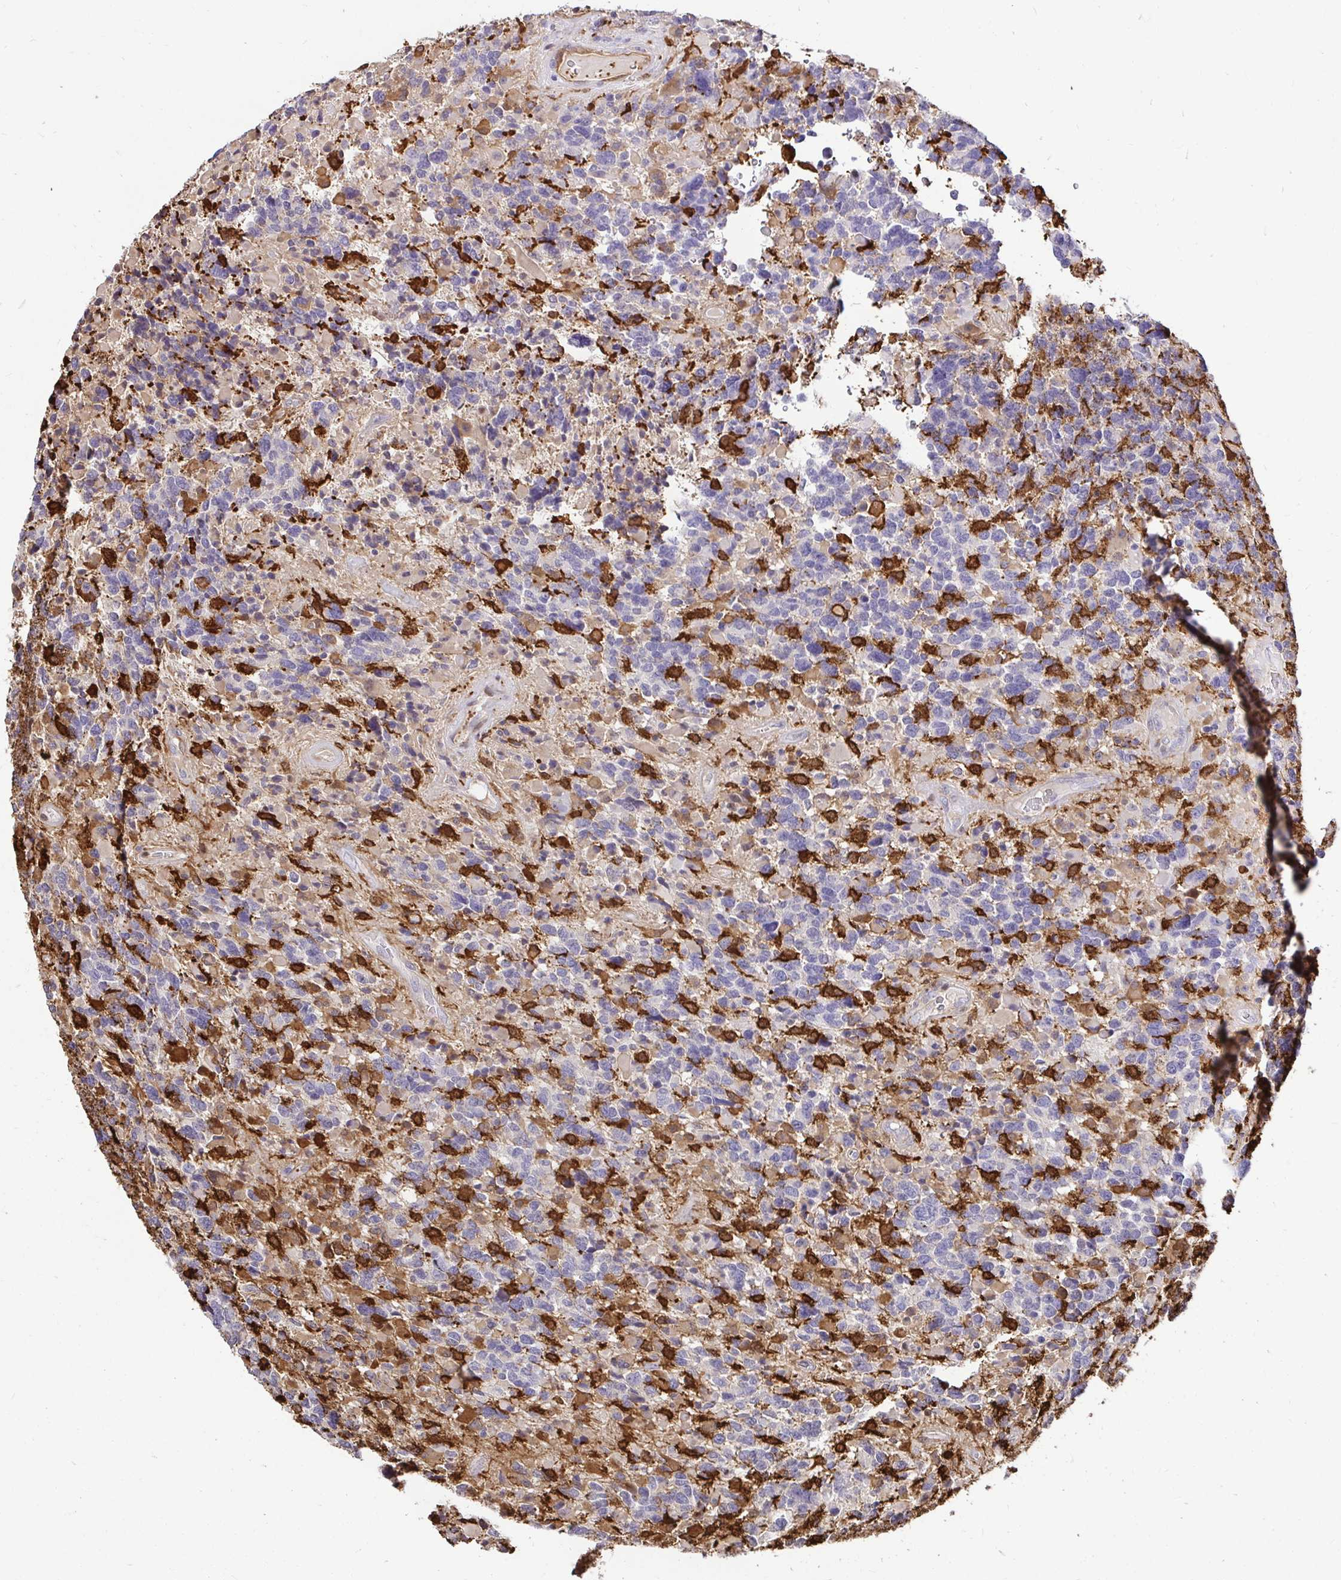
{"staining": {"intensity": "negative", "quantity": "none", "location": "none"}, "tissue": "glioma", "cell_type": "Tumor cells", "image_type": "cancer", "snomed": [{"axis": "morphology", "description": "Glioma, malignant, High grade"}, {"axis": "topography", "description": "Brain"}], "caption": "A photomicrograph of malignant glioma (high-grade) stained for a protein exhibits no brown staining in tumor cells.", "gene": "GSN", "patient": {"sex": "female", "age": 40}}